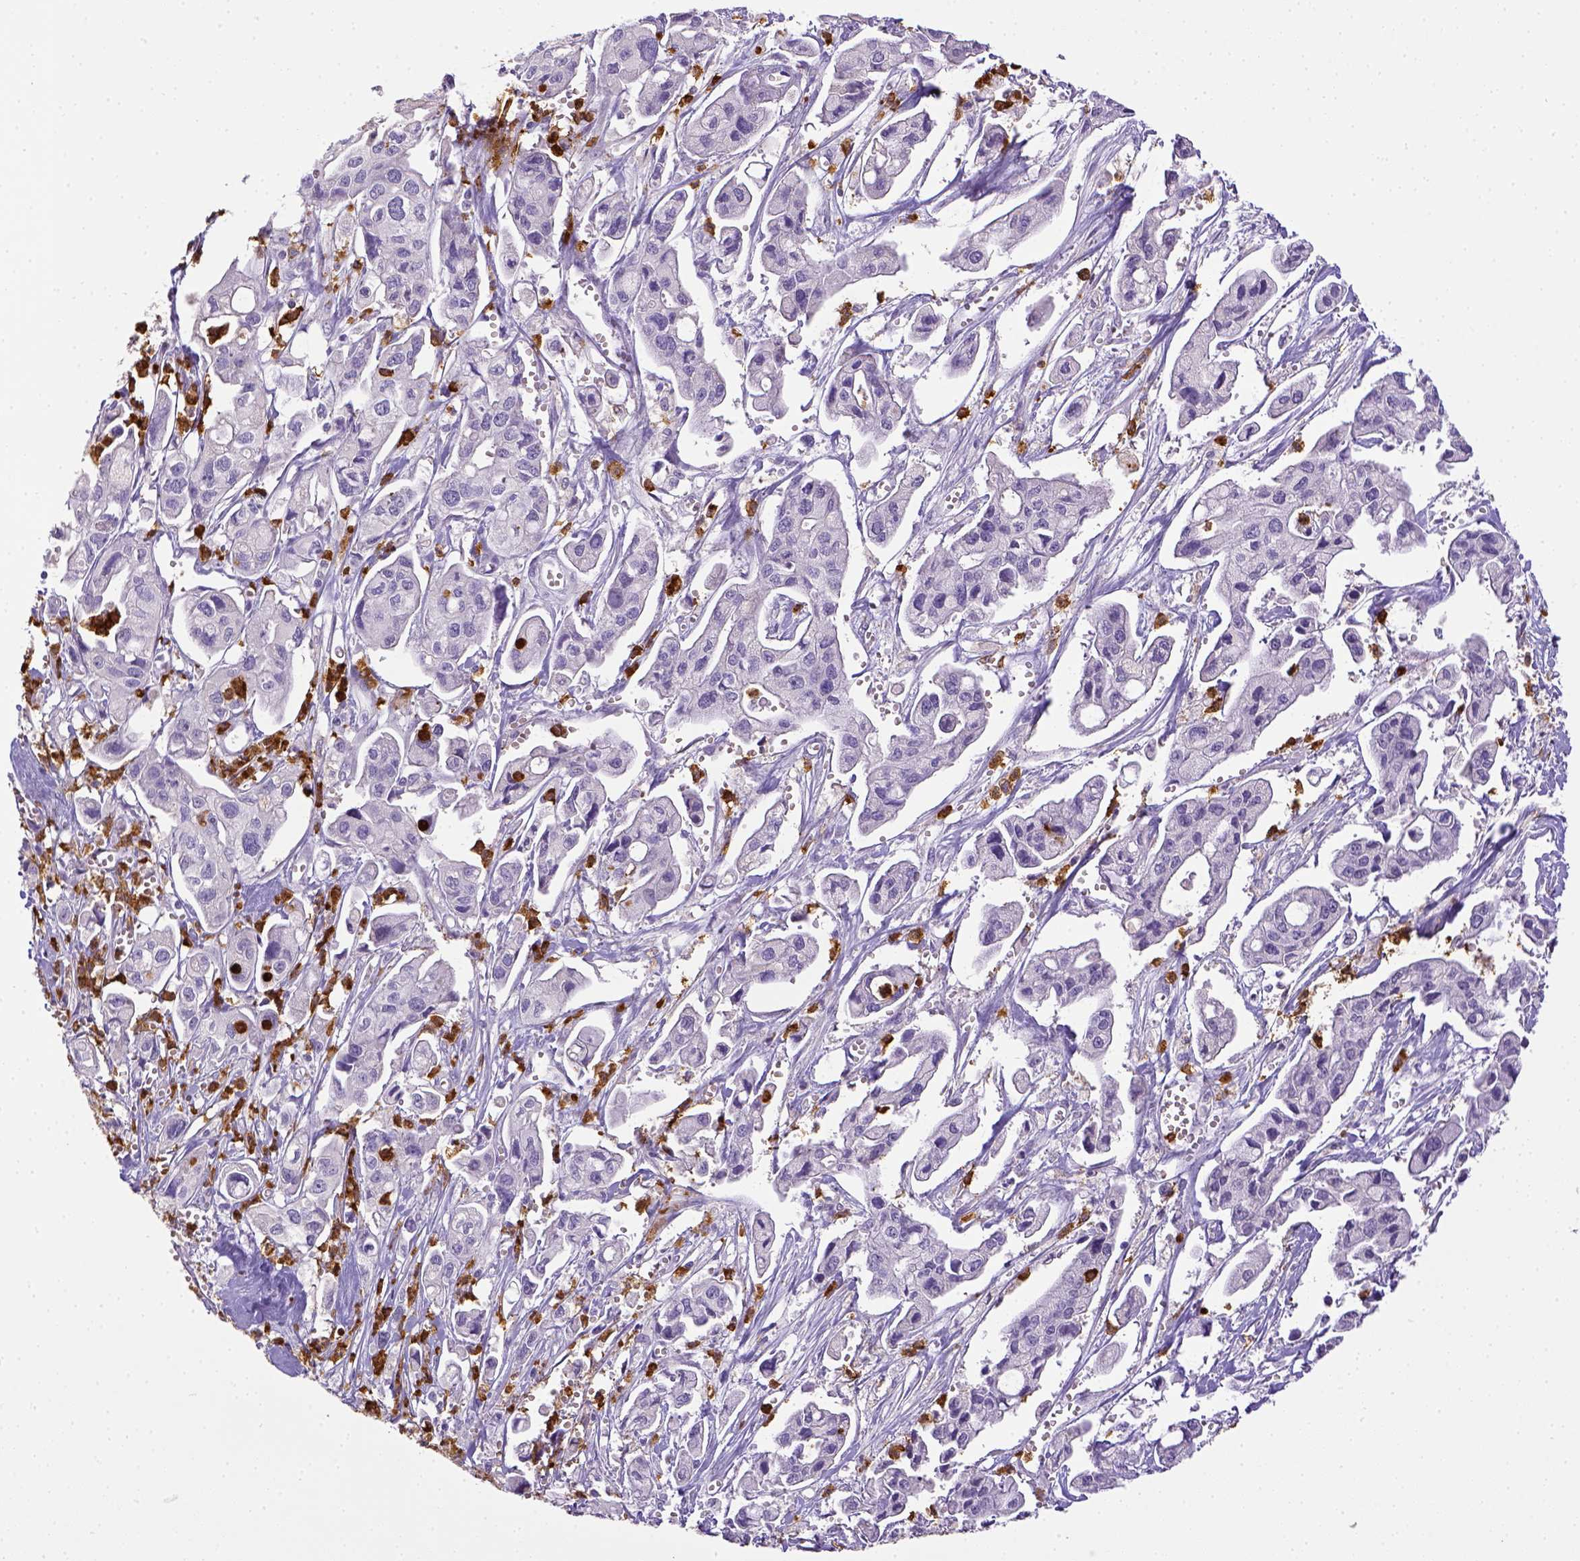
{"staining": {"intensity": "negative", "quantity": "none", "location": "none"}, "tissue": "pancreatic cancer", "cell_type": "Tumor cells", "image_type": "cancer", "snomed": [{"axis": "morphology", "description": "Adenocarcinoma, NOS"}, {"axis": "topography", "description": "Pancreas"}], "caption": "Protein analysis of pancreatic adenocarcinoma demonstrates no significant positivity in tumor cells.", "gene": "ITGAM", "patient": {"sex": "male", "age": 70}}